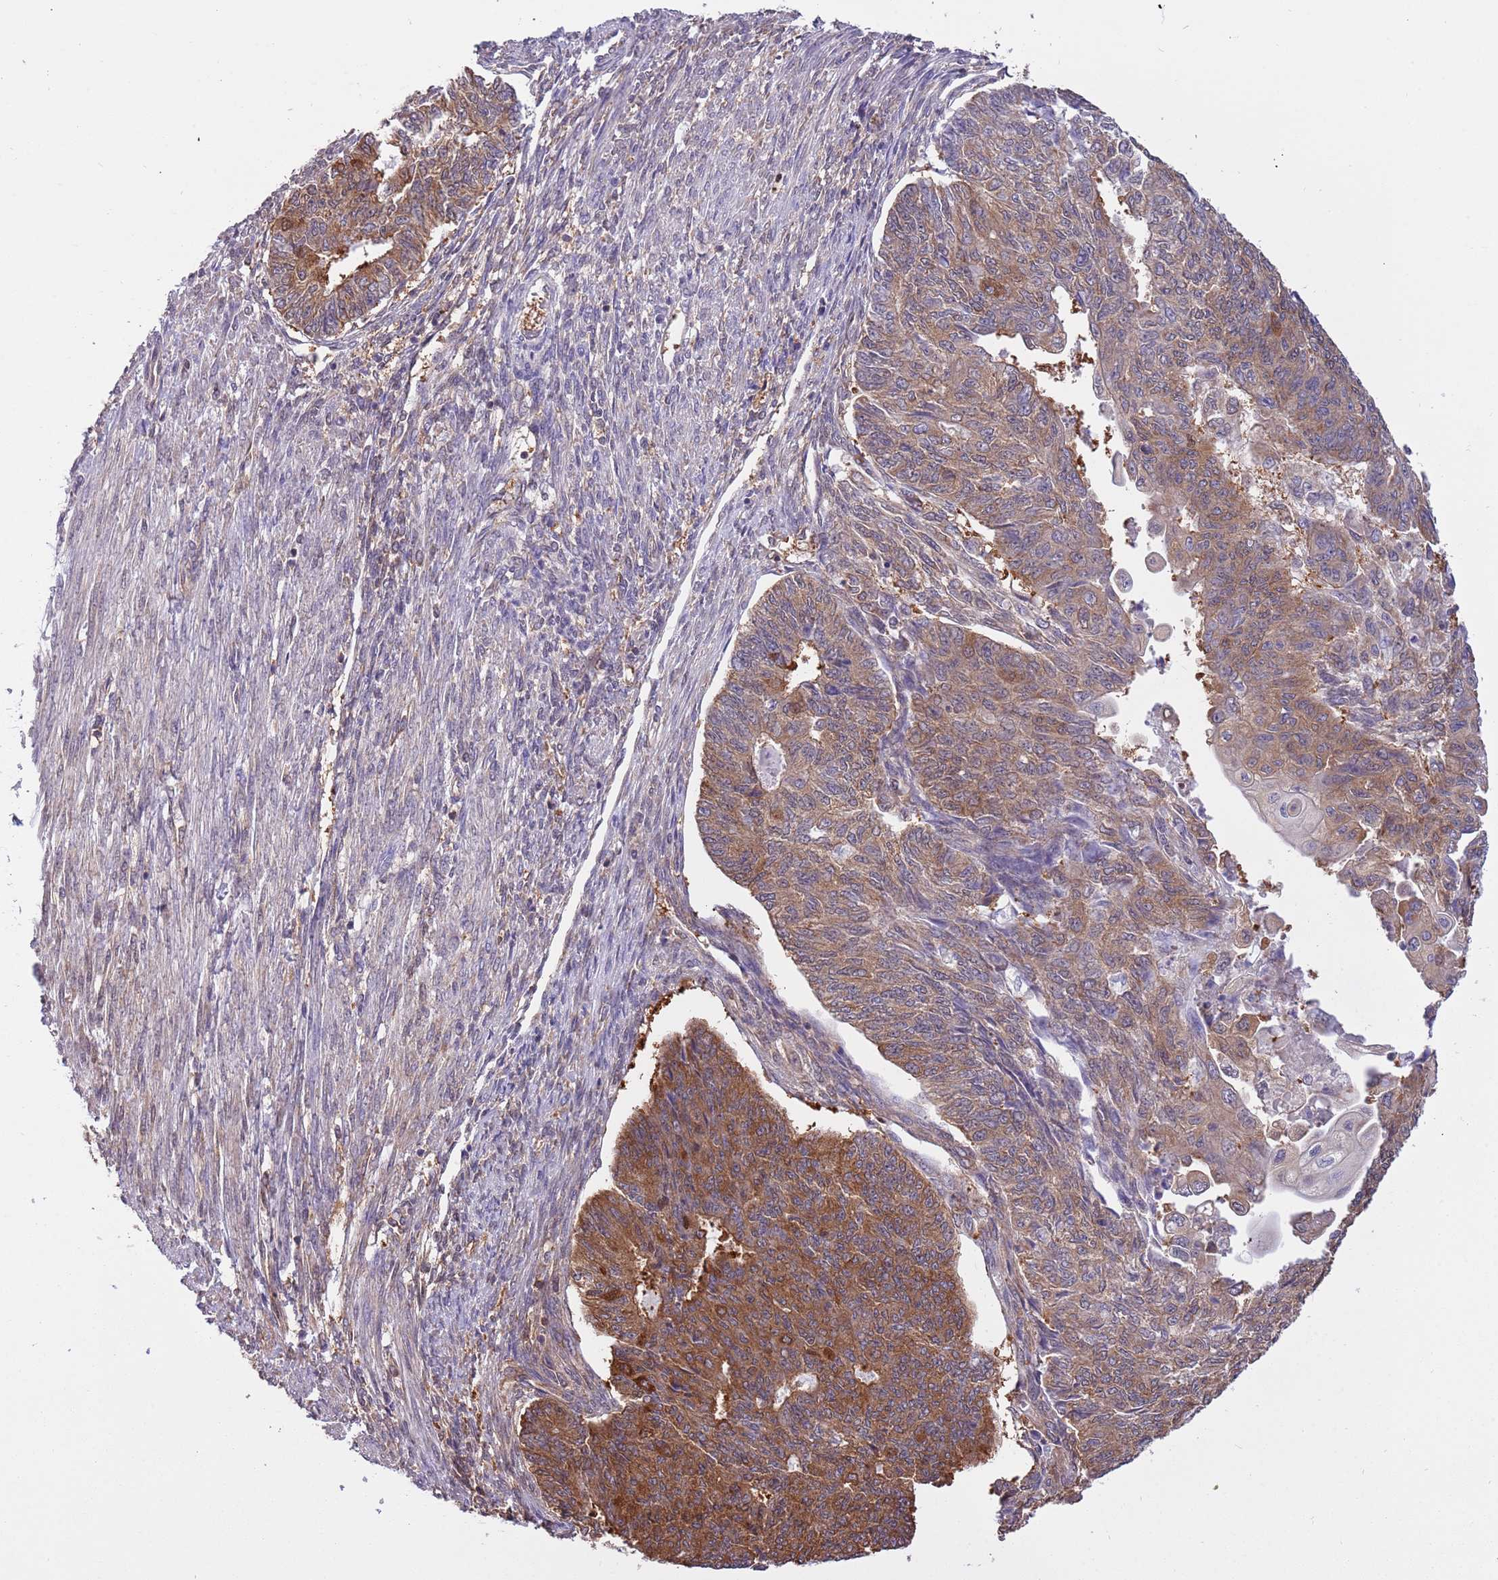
{"staining": {"intensity": "moderate", "quantity": ">75%", "location": "cytoplasmic/membranous"}, "tissue": "endometrial cancer", "cell_type": "Tumor cells", "image_type": "cancer", "snomed": [{"axis": "morphology", "description": "Adenocarcinoma, NOS"}, {"axis": "topography", "description": "Endometrium"}], "caption": "Immunohistochemistry image of endometrial adenocarcinoma stained for a protein (brown), which exhibits medium levels of moderate cytoplasmic/membranous staining in about >75% of tumor cells.", "gene": "STIP1", "patient": {"sex": "female", "age": 32}}